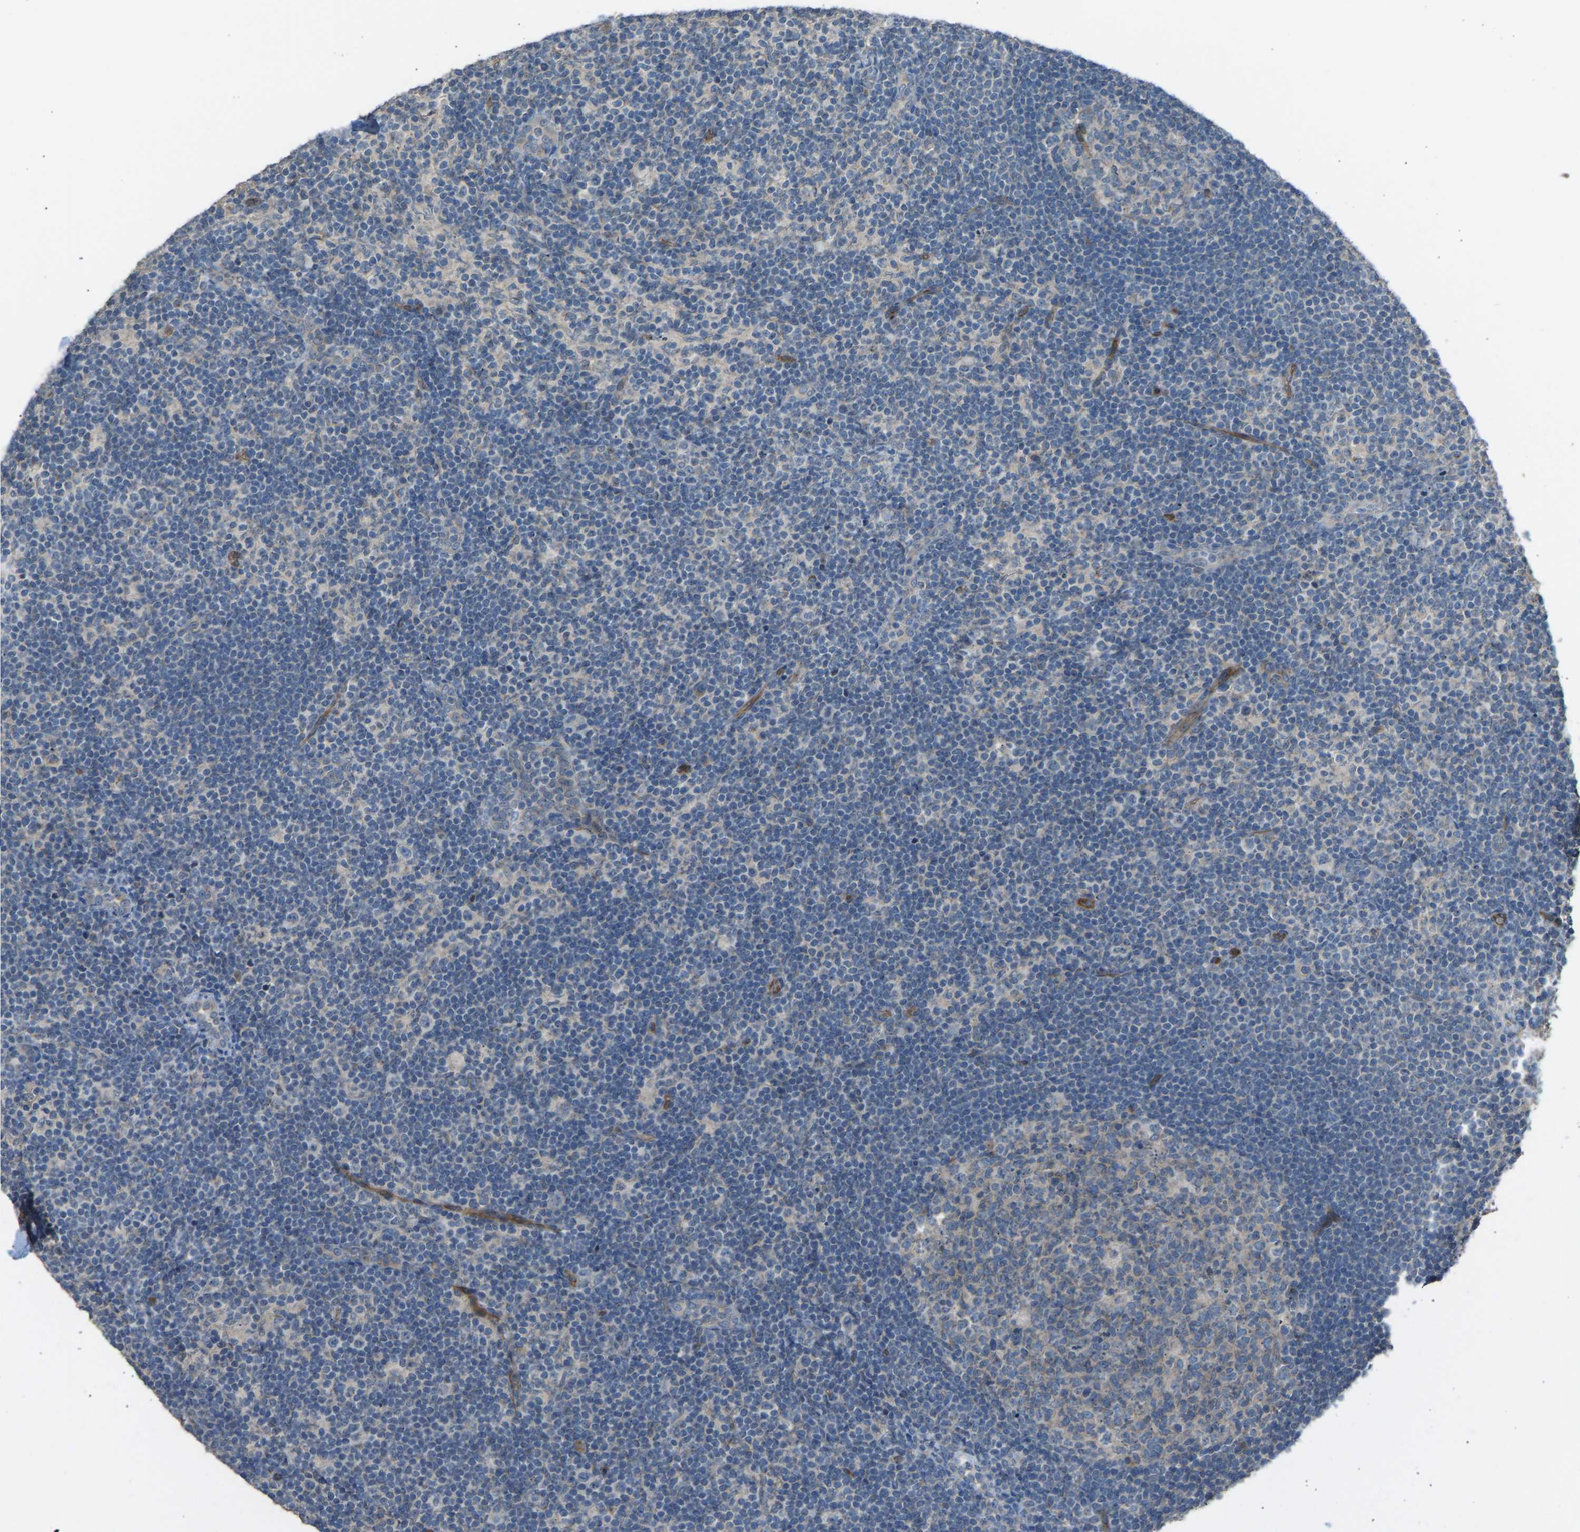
{"staining": {"intensity": "weak", "quantity": "<25%", "location": "cytoplasmic/membranous"}, "tissue": "lymph node", "cell_type": "Germinal center cells", "image_type": "normal", "snomed": [{"axis": "morphology", "description": "Normal tissue, NOS"}, {"axis": "morphology", "description": "Carcinoid, malignant, NOS"}, {"axis": "topography", "description": "Lymph node"}], "caption": "Immunohistochemical staining of benign lymph node demonstrates no significant positivity in germinal center cells.", "gene": "SLC43A1", "patient": {"sex": "male", "age": 47}}